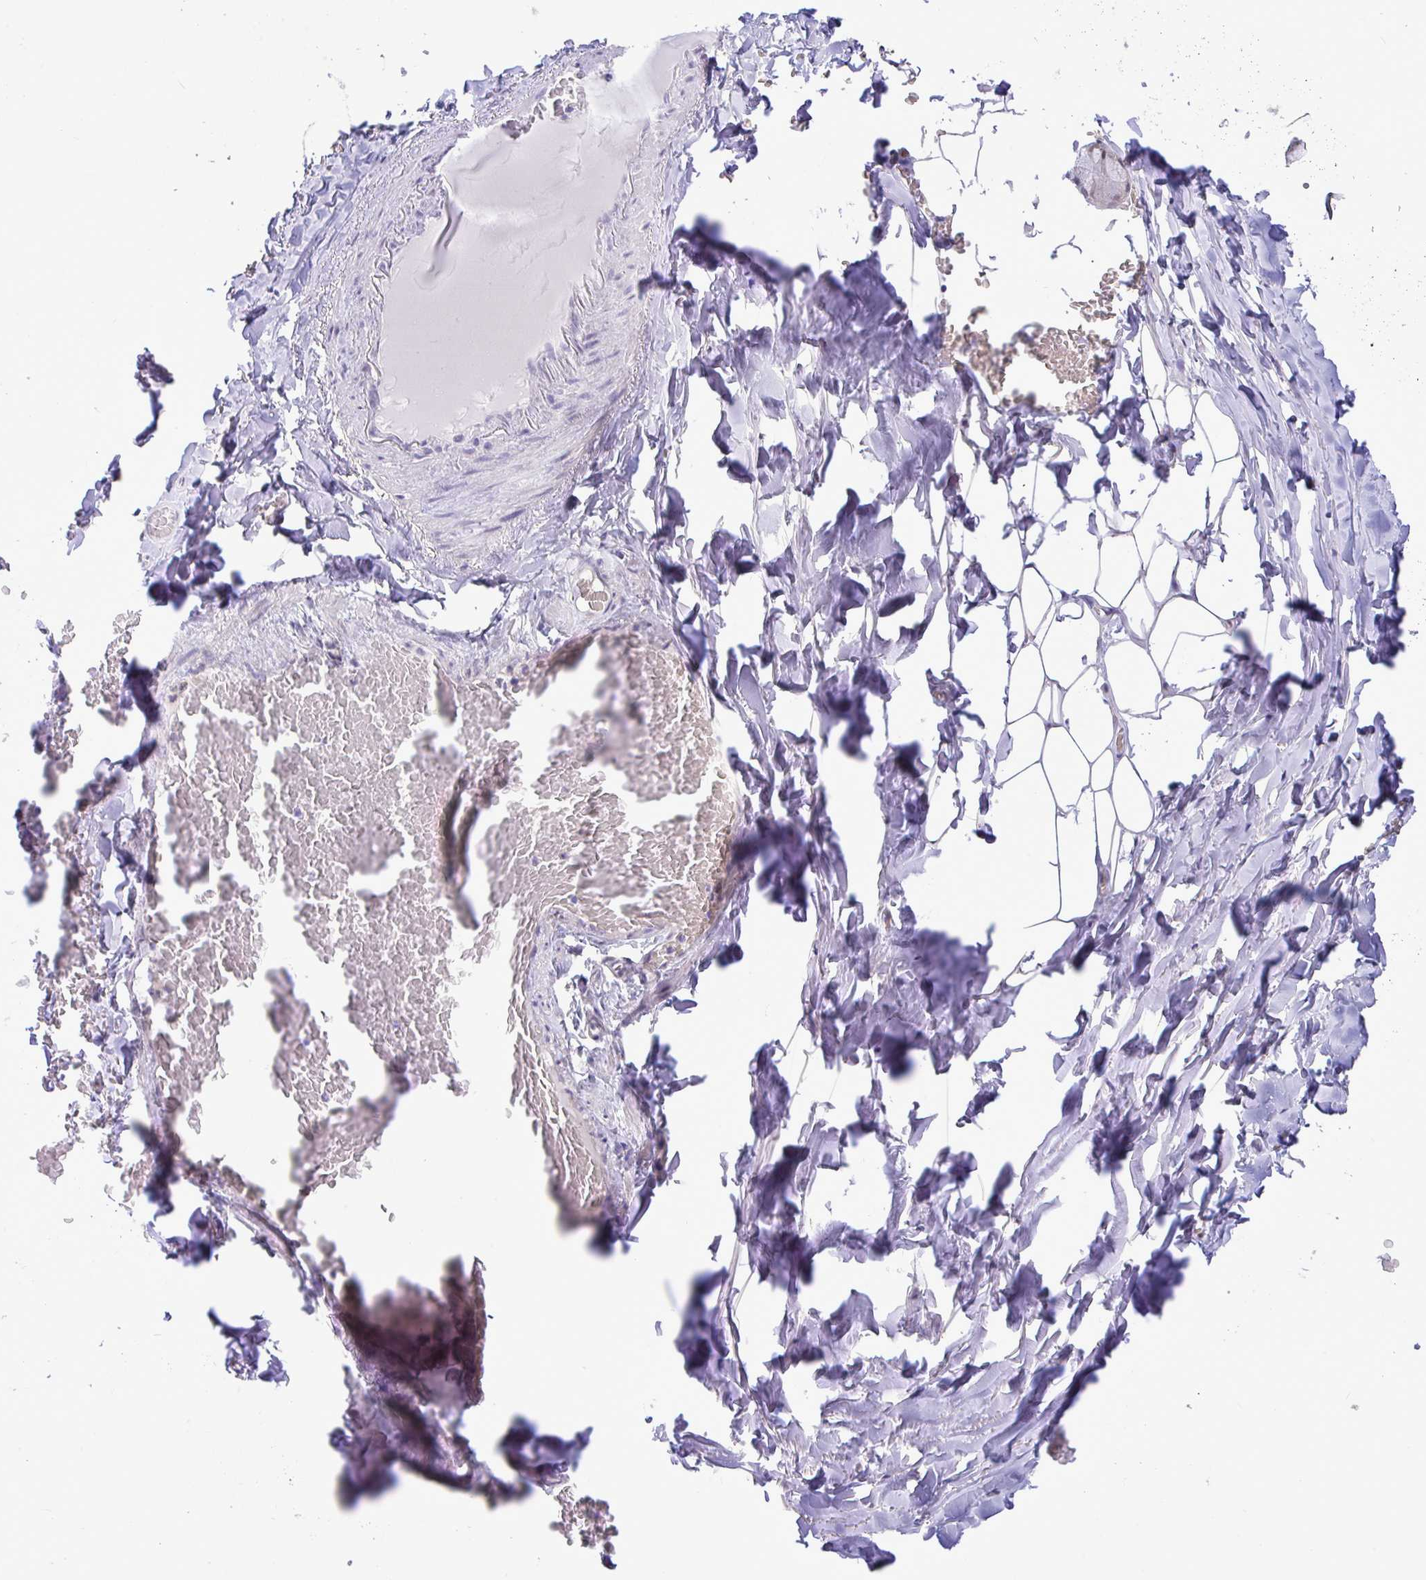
{"staining": {"intensity": "negative", "quantity": "none", "location": "none"}, "tissue": "adipose tissue", "cell_type": "Adipocytes", "image_type": "normal", "snomed": [{"axis": "morphology", "description": "Normal tissue, NOS"}, {"axis": "topography", "description": "Cartilage tissue"}, {"axis": "topography", "description": "Bronchus"}, {"axis": "topography", "description": "Peripheral nerve tissue"}], "caption": "Human adipose tissue stained for a protein using immunohistochemistry (IHC) exhibits no expression in adipocytes.", "gene": "ZNF485", "patient": {"sex": "male", "age": 67}}